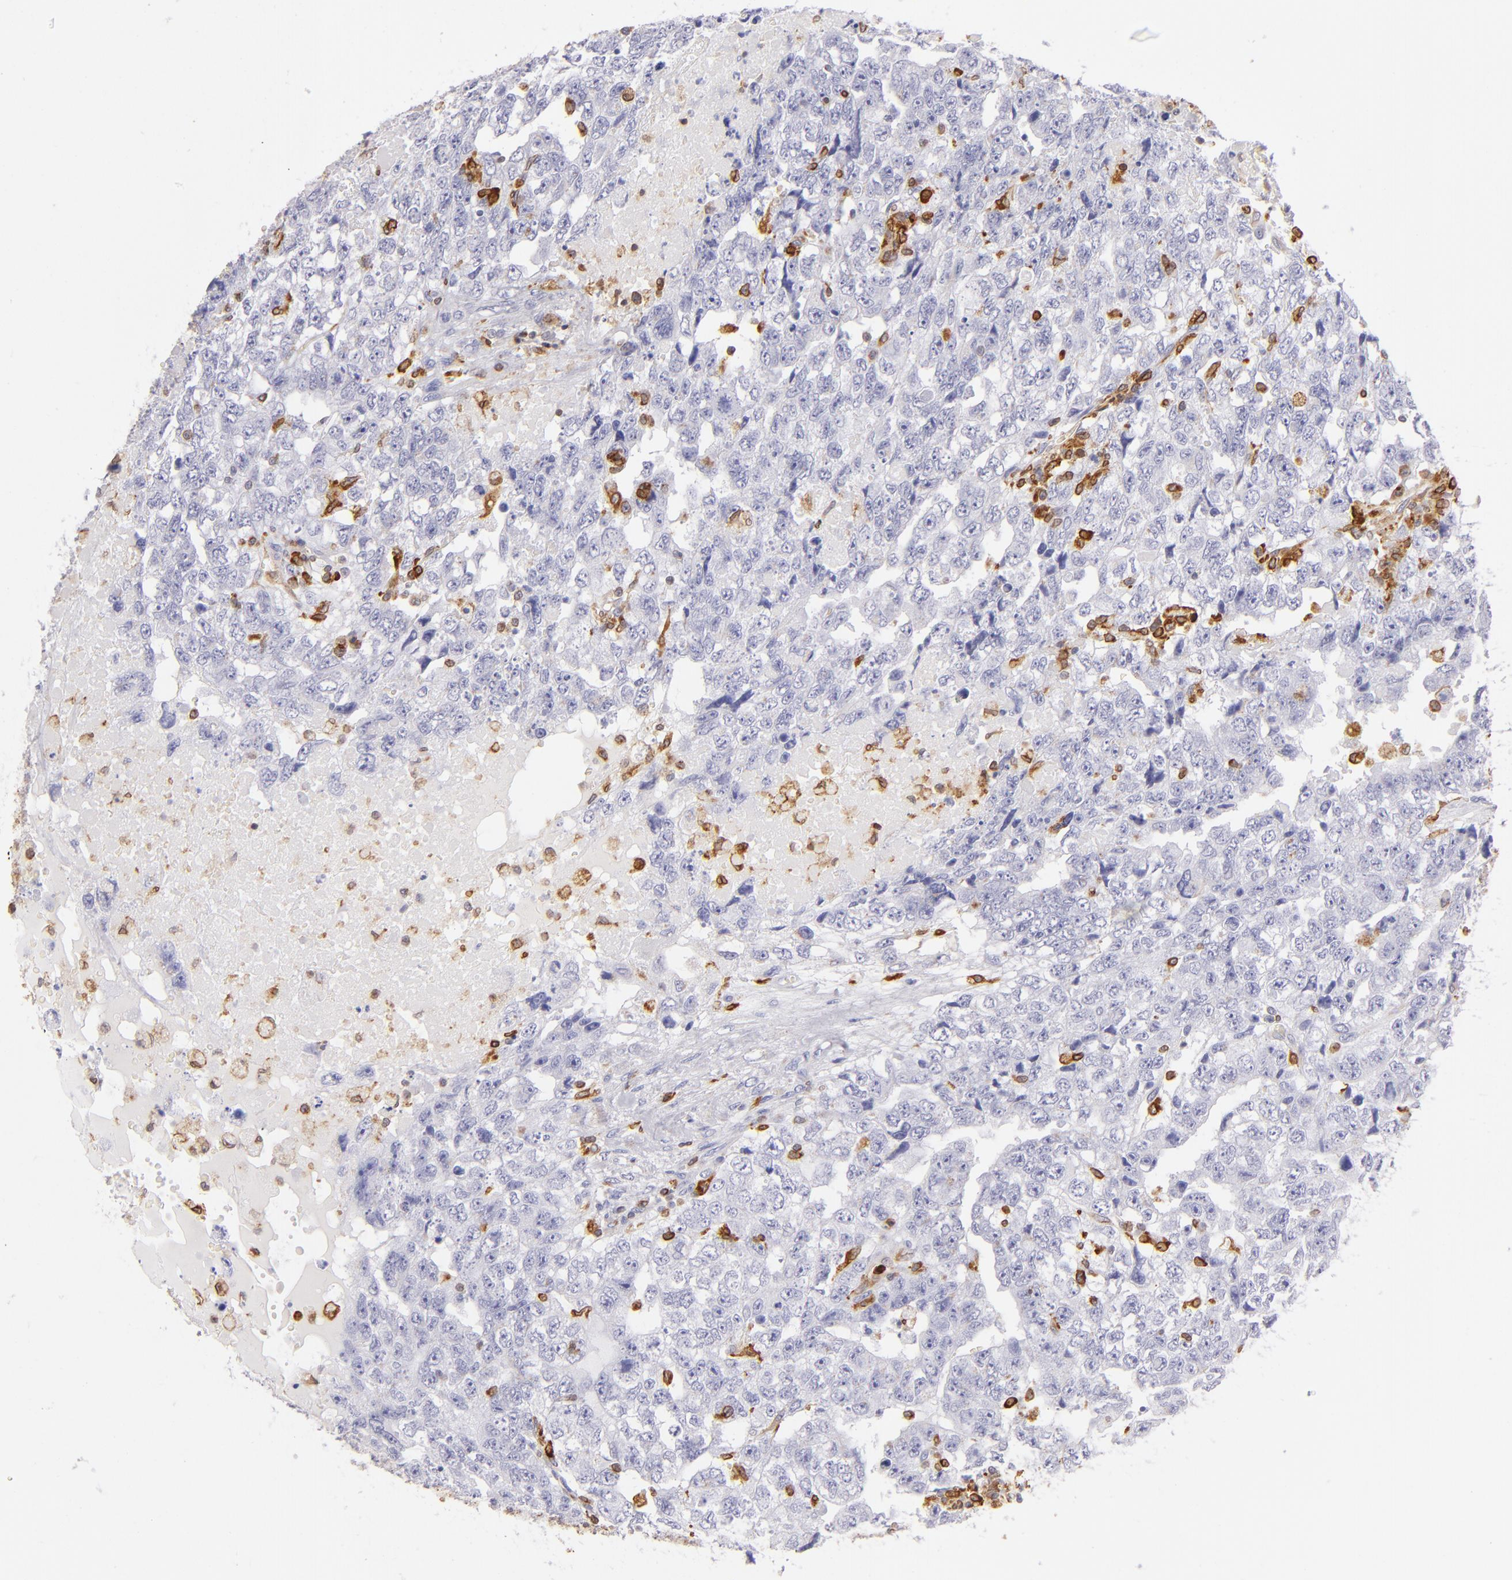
{"staining": {"intensity": "negative", "quantity": "none", "location": "none"}, "tissue": "testis cancer", "cell_type": "Tumor cells", "image_type": "cancer", "snomed": [{"axis": "morphology", "description": "Carcinoma, Embryonal, NOS"}, {"axis": "topography", "description": "Testis"}], "caption": "Immunohistochemistry of testis embryonal carcinoma demonstrates no positivity in tumor cells. Brightfield microscopy of immunohistochemistry (IHC) stained with DAB (brown) and hematoxylin (blue), captured at high magnification.", "gene": "CD74", "patient": {"sex": "male", "age": 36}}